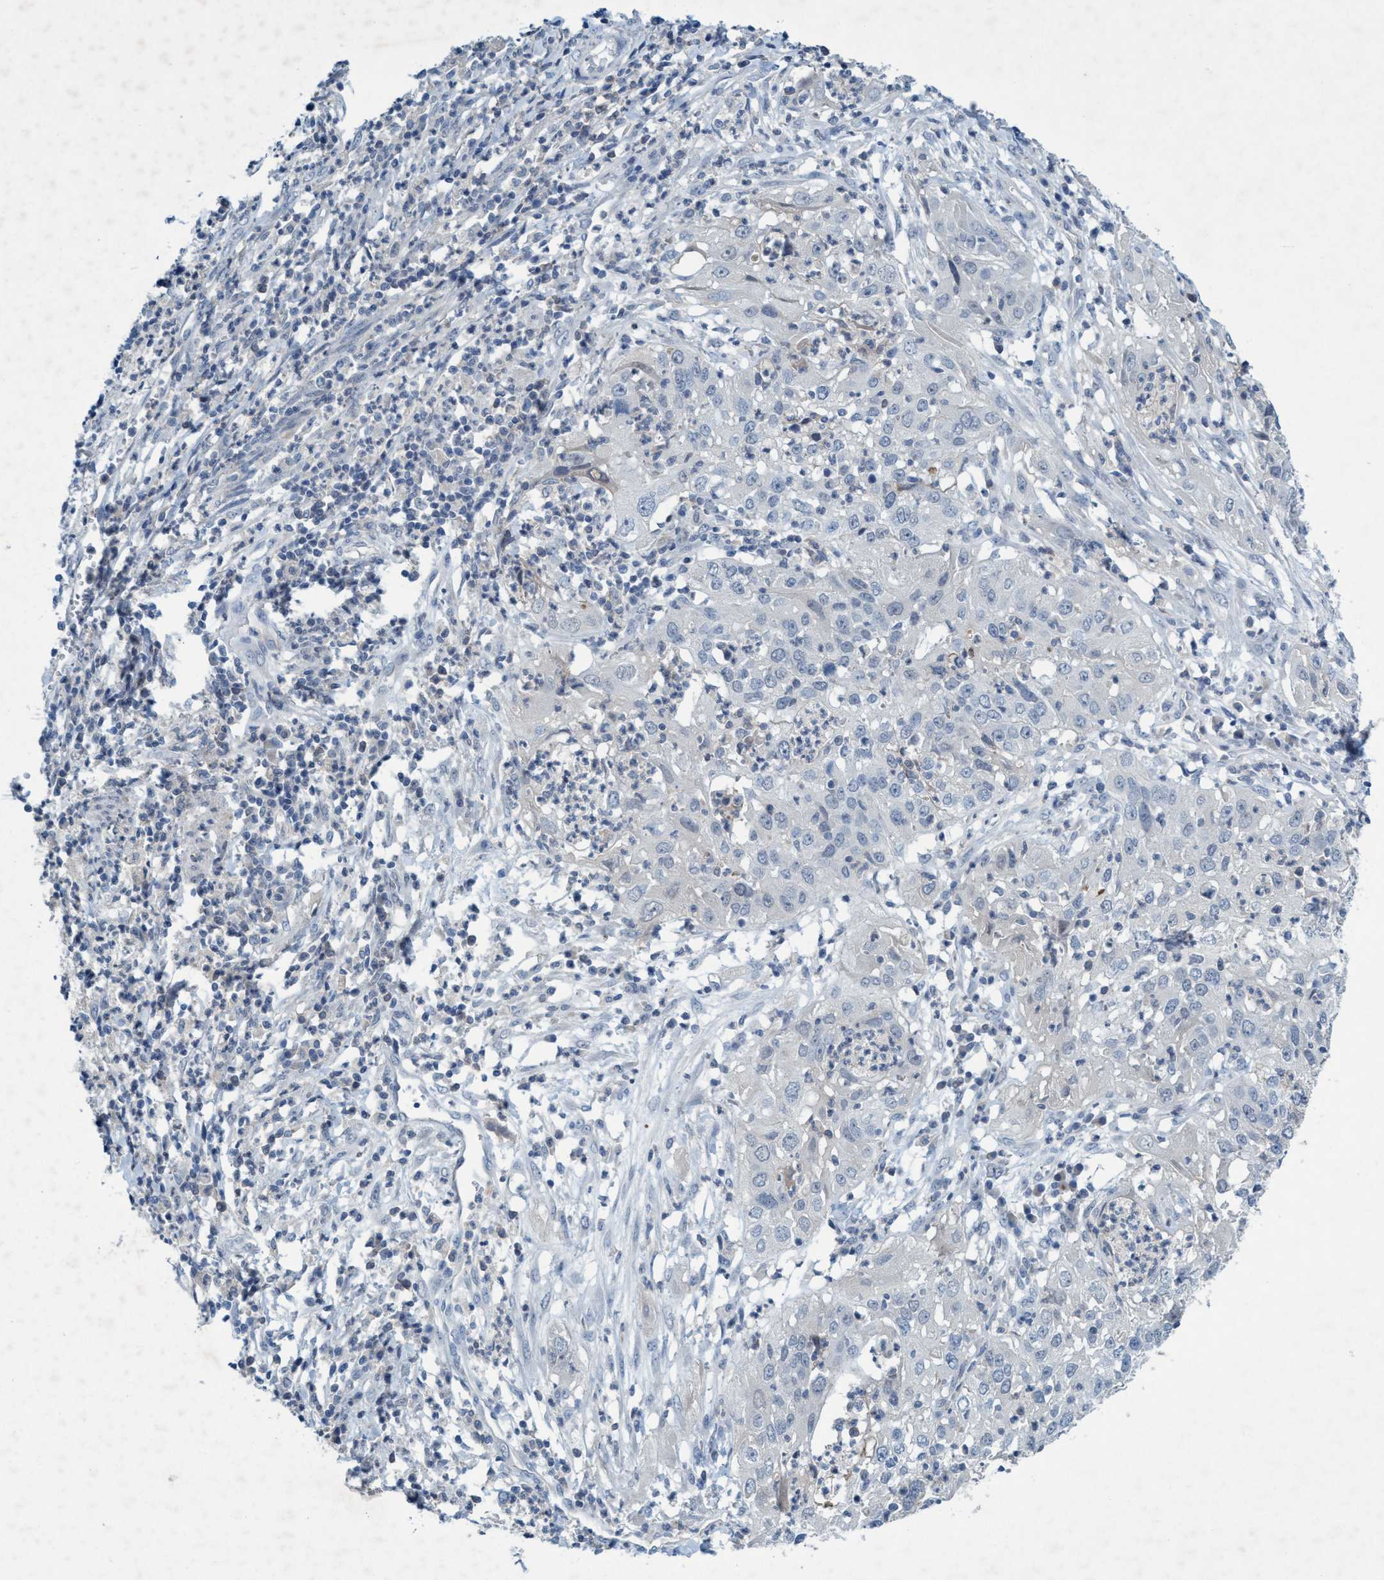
{"staining": {"intensity": "negative", "quantity": "none", "location": "none"}, "tissue": "cervical cancer", "cell_type": "Tumor cells", "image_type": "cancer", "snomed": [{"axis": "morphology", "description": "Squamous cell carcinoma, NOS"}, {"axis": "topography", "description": "Cervix"}], "caption": "An immunohistochemistry (IHC) image of cervical squamous cell carcinoma is shown. There is no staining in tumor cells of cervical squamous cell carcinoma. The staining was performed using DAB to visualize the protein expression in brown, while the nuclei were stained in blue with hematoxylin (Magnification: 20x).", "gene": "RNF208", "patient": {"sex": "female", "age": 32}}